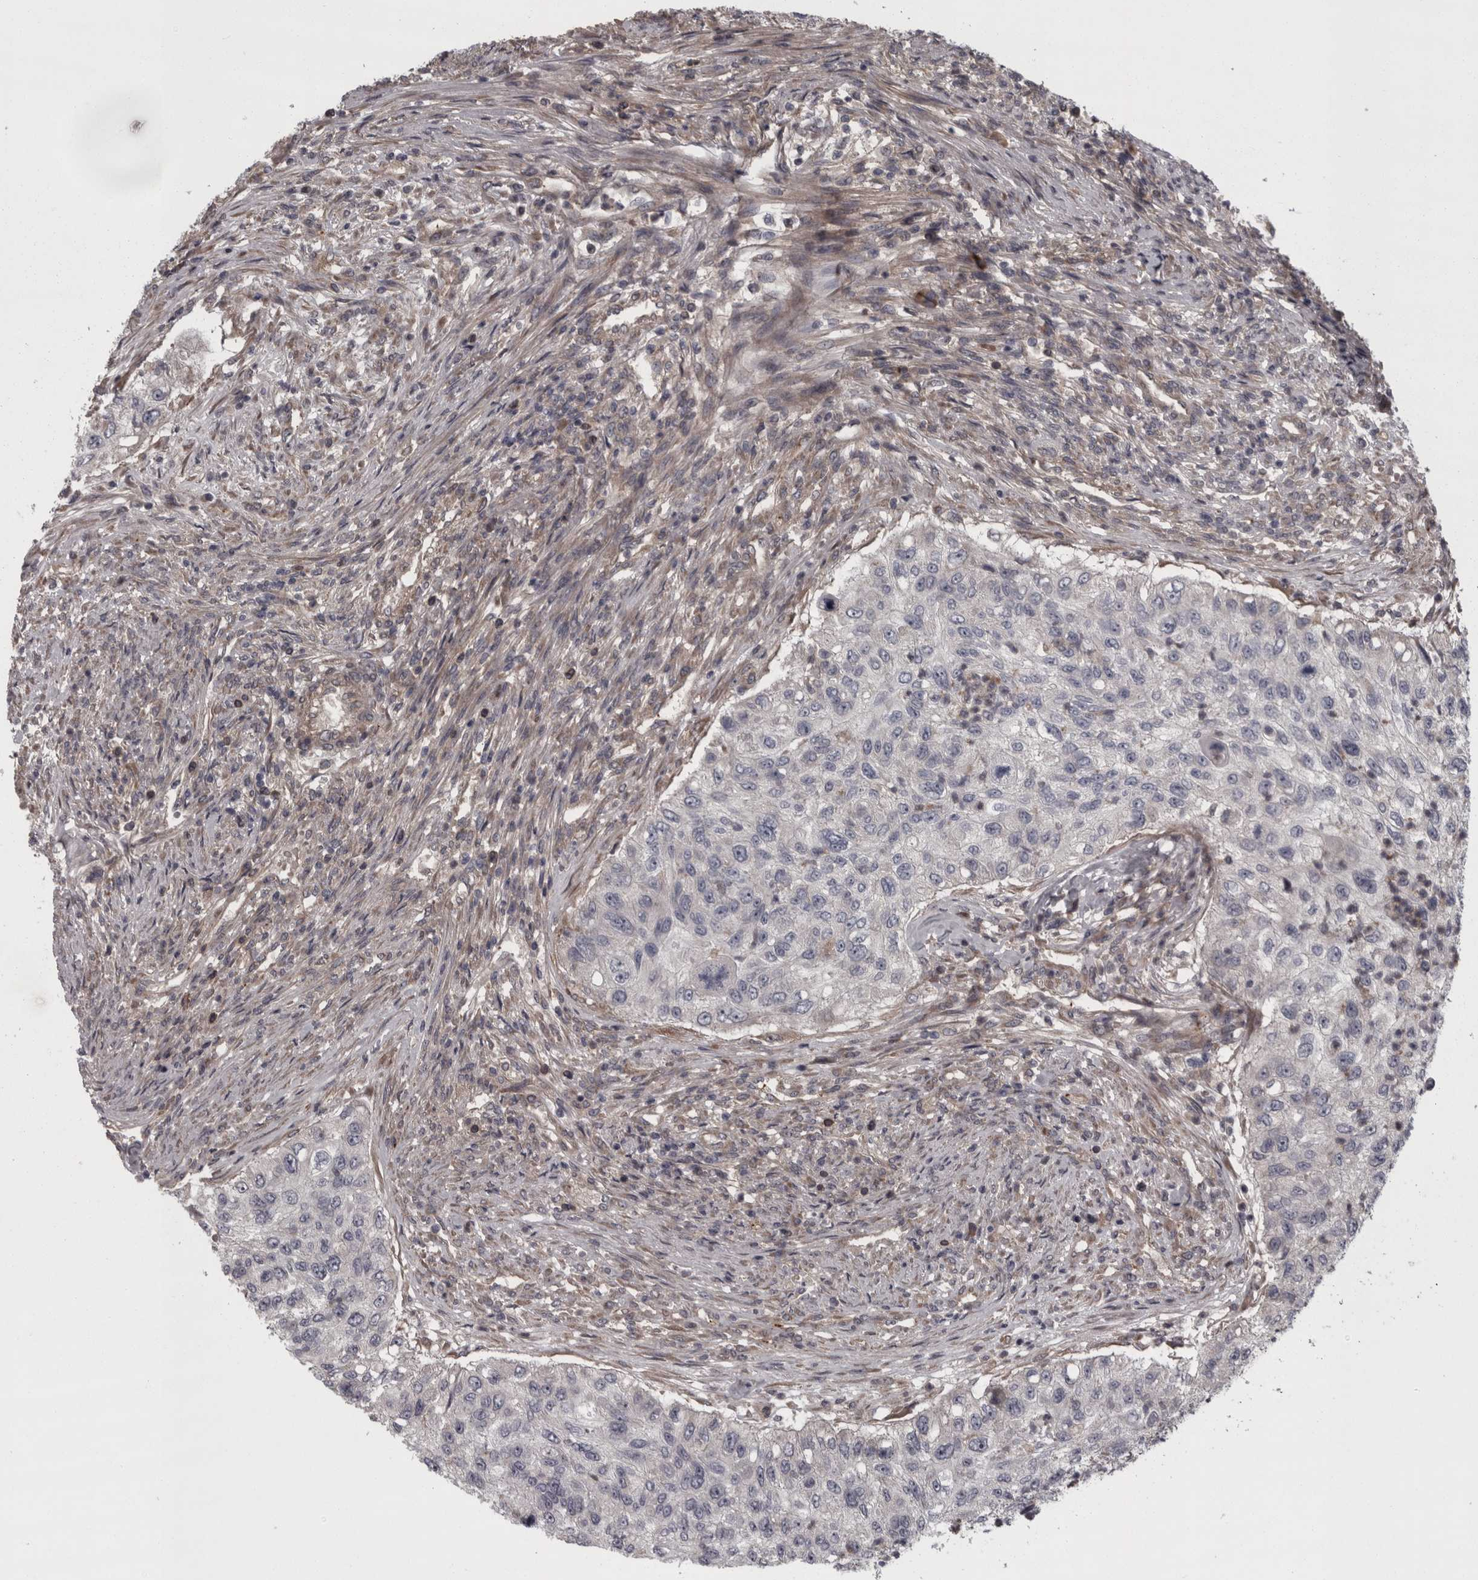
{"staining": {"intensity": "negative", "quantity": "none", "location": "none"}, "tissue": "urothelial cancer", "cell_type": "Tumor cells", "image_type": "cancer", "snomed": [{"axis": "morphology", "description": "Urothelial carcinoma, High grade"}, {"axis": "topography", "description": "Urinary bladder"}], "caption": "DAB immunohistochemical staining of high-grade urothelial carcinoma displays no significant expression in tumor cells.", "gene": "RSU1", "patient": {"sex": "female", "age": 60}}